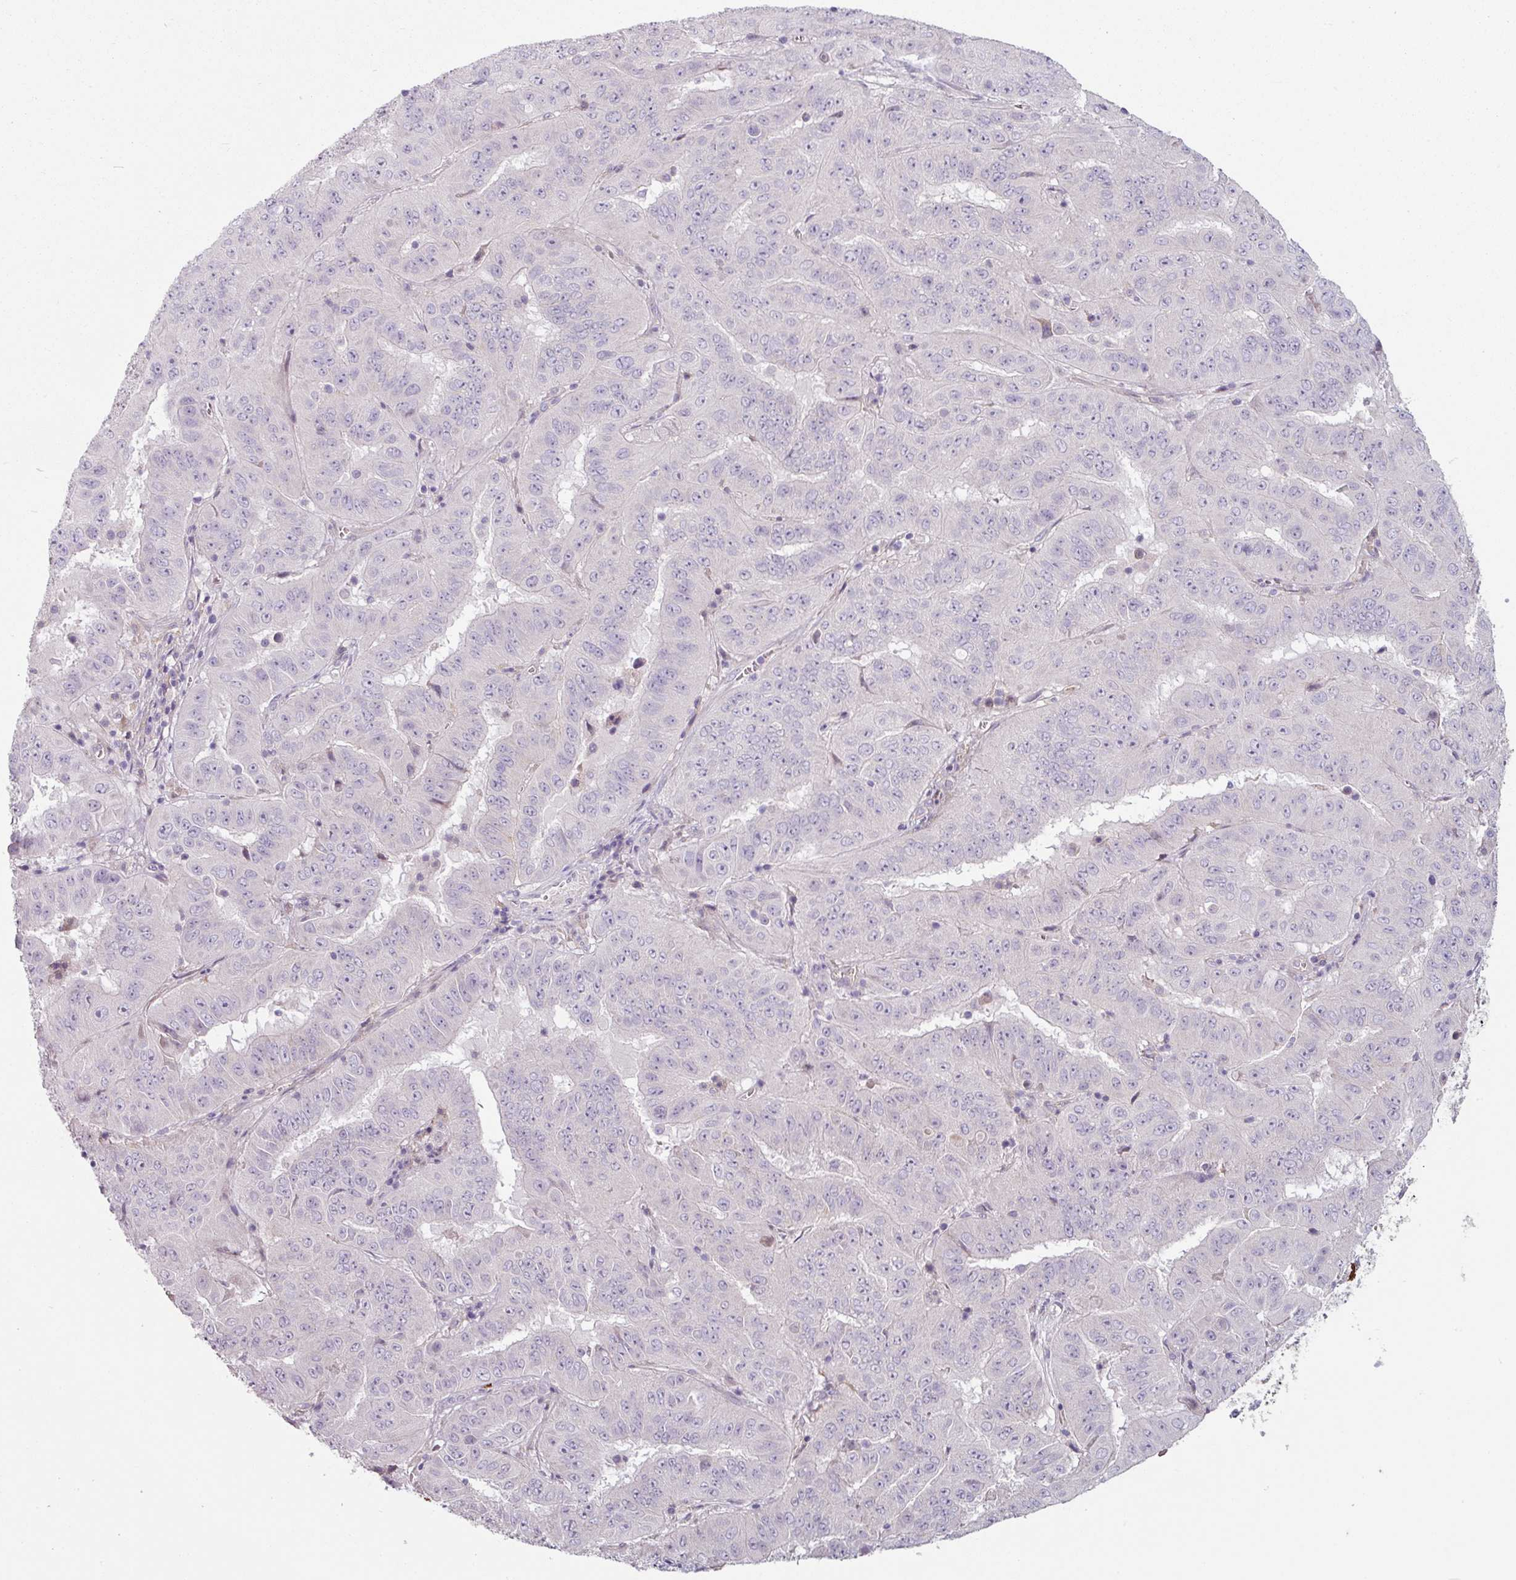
{"staining": {"intensity": "negative", "quantity": "none", "location": "none"}, "tissue": "pancreatic cancer", "cell_type": "Tumor cells", "image_type": "cancer", "snomed": [{"axis": "morphology", "description": "Adenocarcinoma, NOS"}, {"axis": "topography", "description": "Pancreas"}], "caption": "High power microscopy photomicrograph of an immunohistochemistry photomicrograph of pancreatic cancer, revealing no significant staining in tumor cells.", "gene": "MTMR14", "patient": {"sex": "male", "age": 63}}